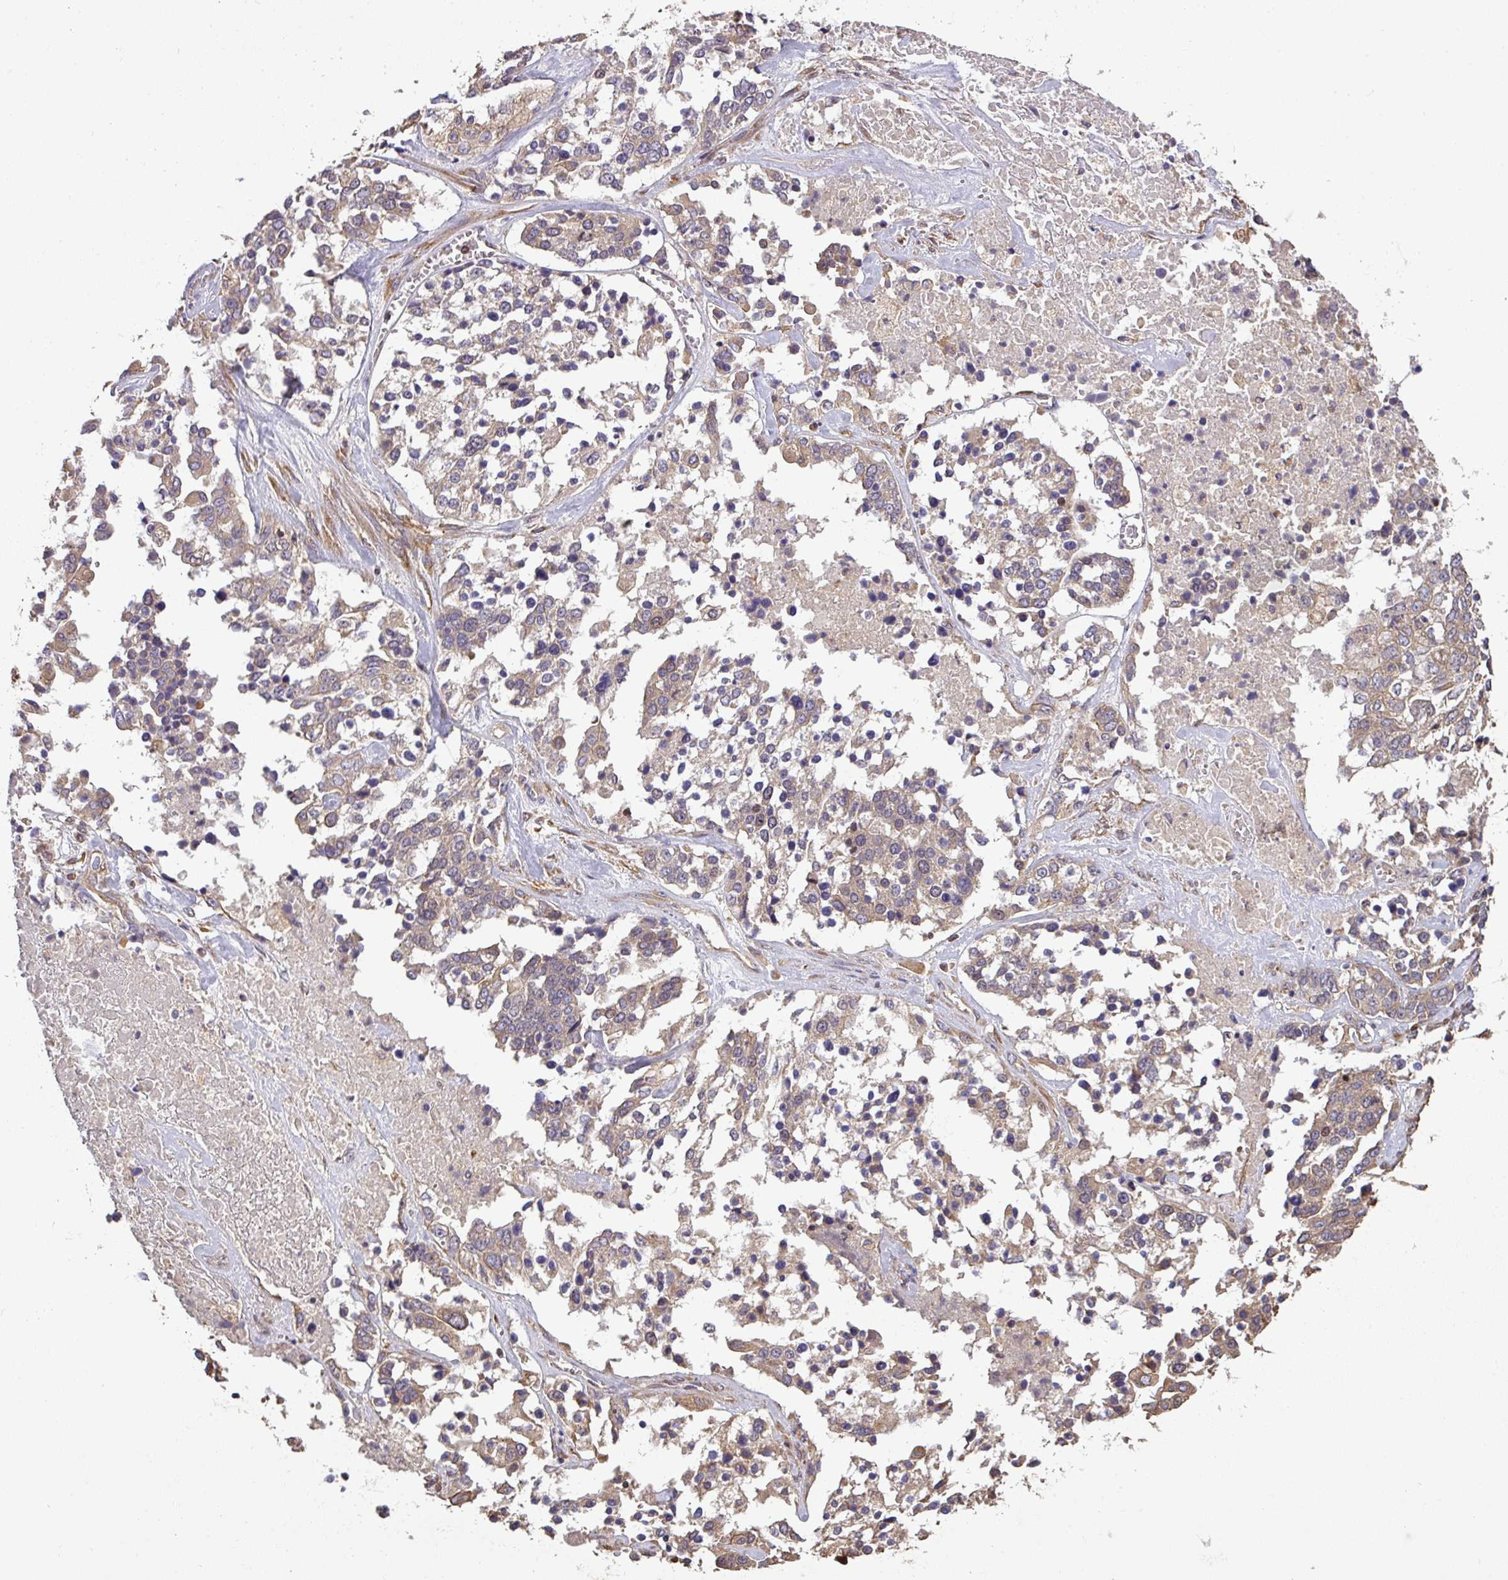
{"staining": {"intensity": "weak", "quantity": ">75%", "location": "cytoplasmic/membranous"}, "tissue": "ovarian cancer", "cell_type": "Tumor cells", "image_type": "cancer", "snomed": [{"axis": "morphology", "description": "Cystadenocarcinoma, serous, NOS"}, {"axis": "topography", "description": "Ovary"}], "caption": "This image exhibits immunohistochemistry staining of ovarian serous cystadenocarcinoma, with low weak cytoplasmic/membranous positivity in about >75% of tumor cells.", "gene": "VENTX", "patient": {"sex": "female", "age": 44}}